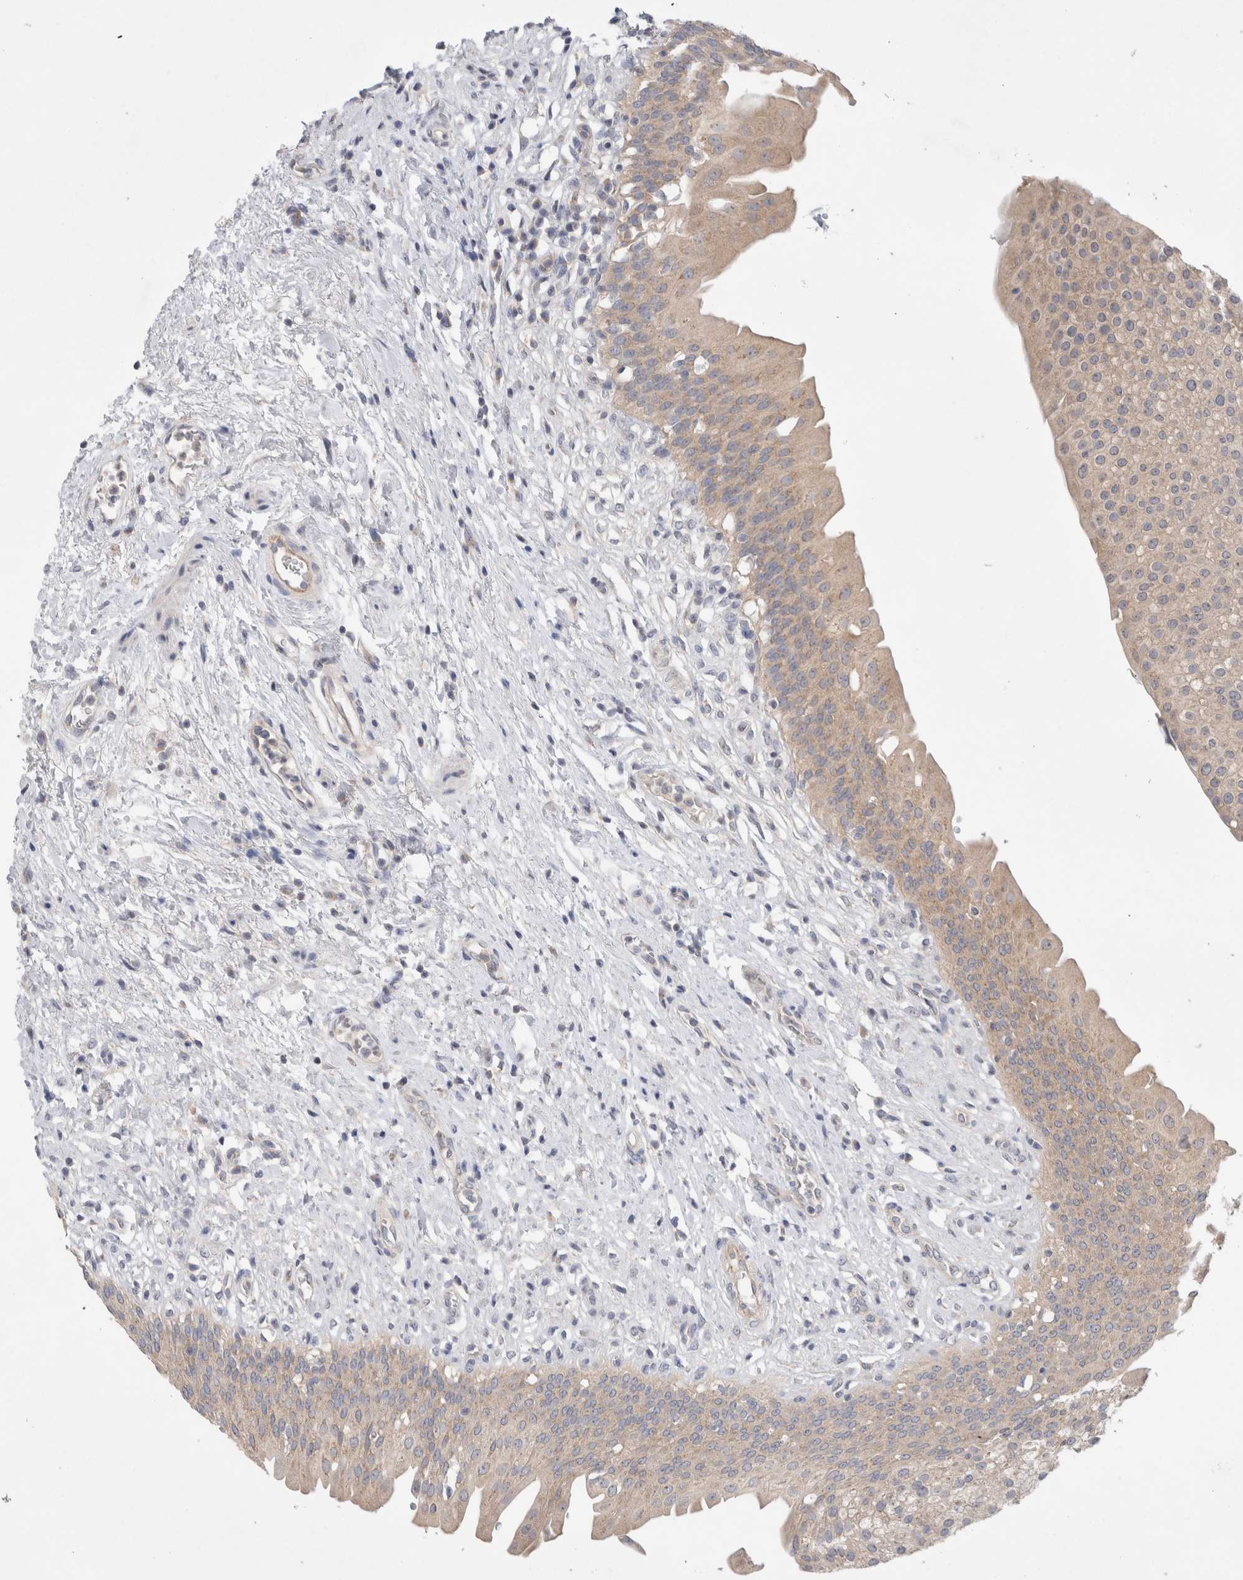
{"staining": {"intensity": "weak", "quantity": "25%-75%", "location": "cytoplasmic/membranous"}, "tissue": "urothelial cancer", "cell_type": "Tumor cells", "image_type": "cancer", "snomed": [{"axis": "morphology", "description": "Normal tissue, NOS"}, {"axis": "morphology", "description": "Urothelial carcinoma, Low grade"}, {"axis": "topography", "description": "Smooth muscle"}, {"axis": "topography", "description": "Urinary bladder"}], "caption": "Weak cytoplasmic/membranous protein expression is identified in about 25%-75% of tumor cells in urothelial carcinoma (low-grade). The staining is performed using DAB brown chromogen to label protein expression. The nuclei are counter-stained blue using hematoxylin.", "gene": "IFT74", "patient": {"sex": "male", "age": 60}}